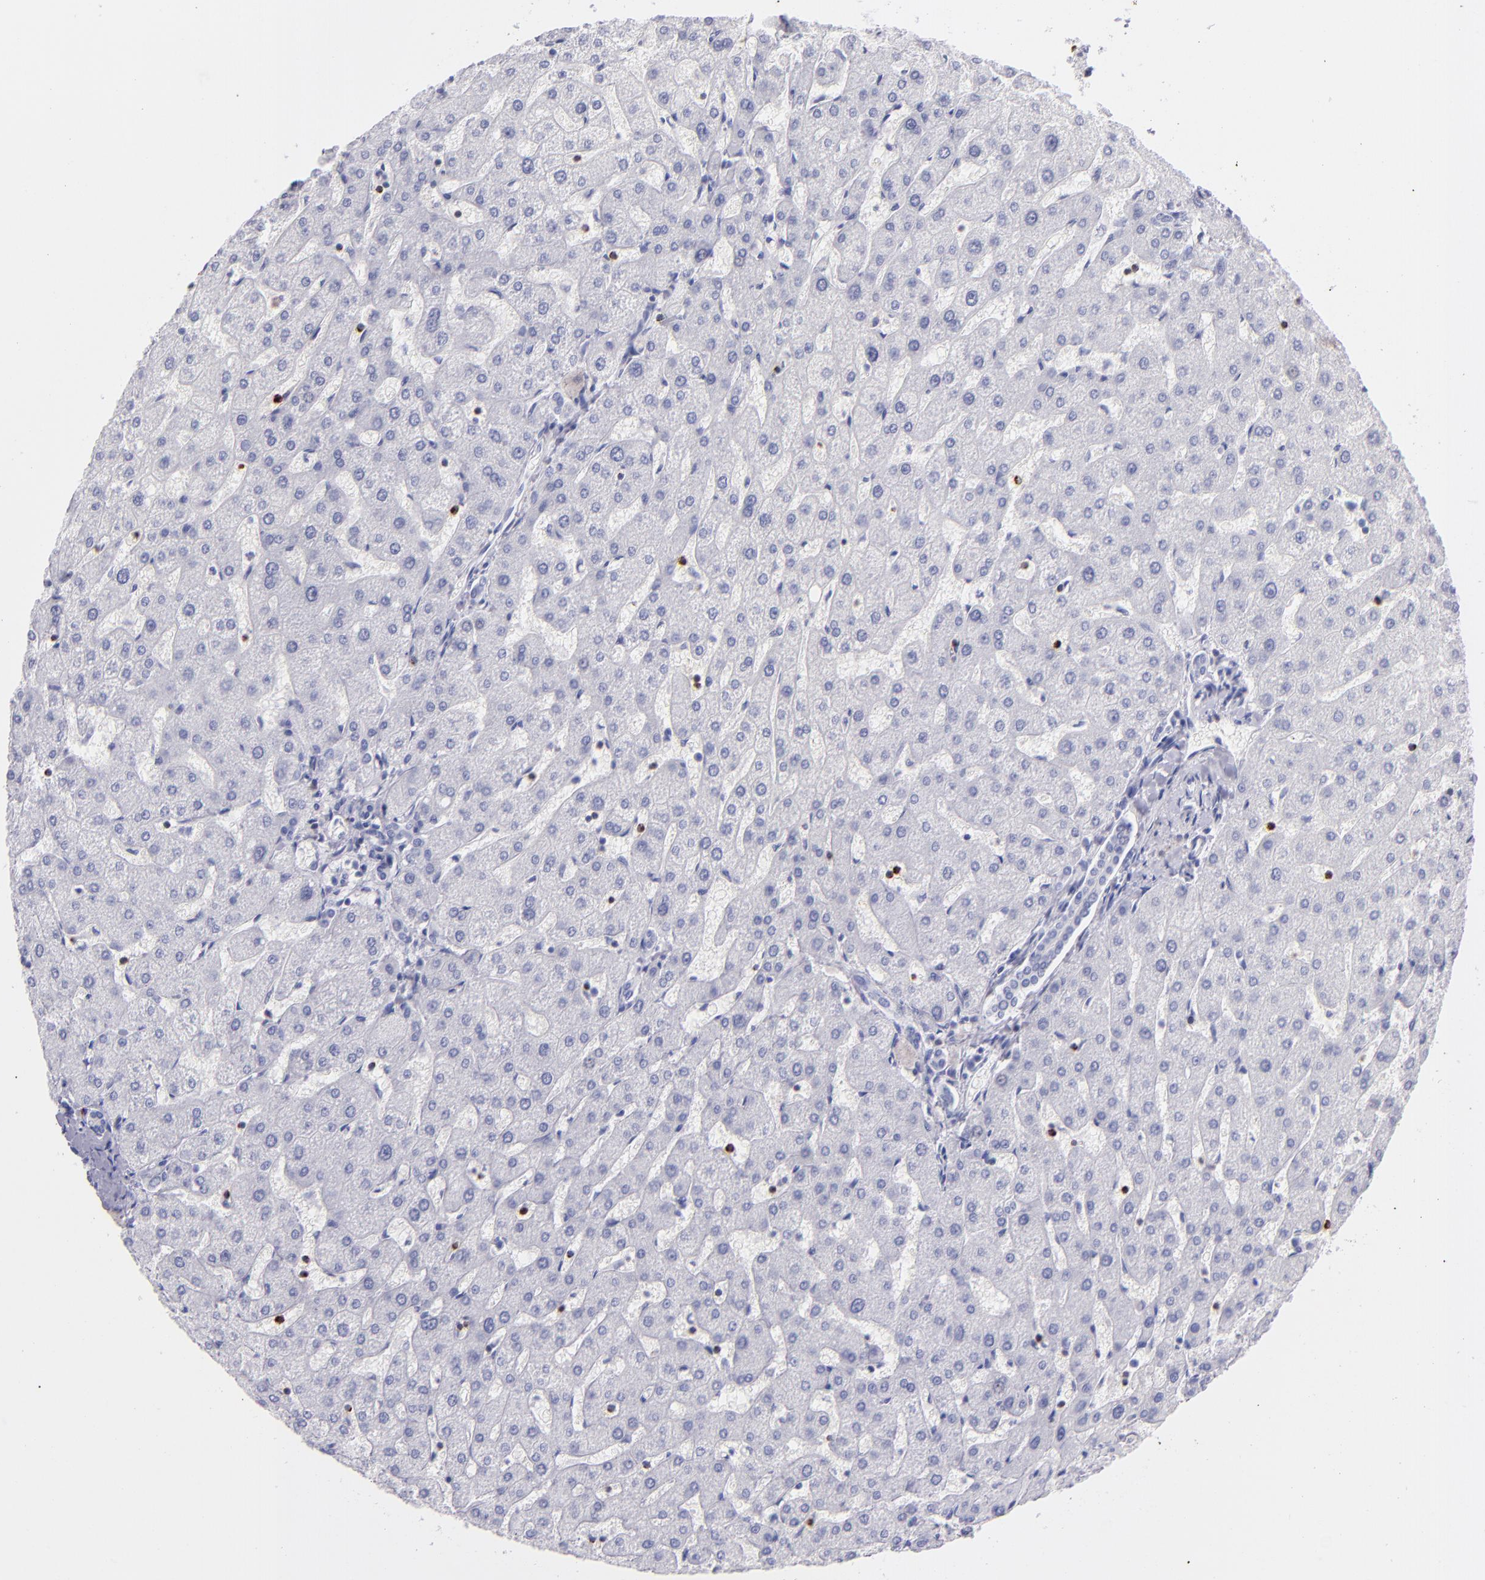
{"staining": {"intensity": "negative", "quantity": "none", "location": "none"}, "tissue": "liver", "cell_type": "Cholangiocytes", "image_type": "normal", "snomed": [{"axis": "morphology", "description": "Normal tissue, NOS"}, {"axis": "topography", "description": "Liver"}], "caption": "This is an immunohistochemistry (IHC) histopathology image of benign human liver. There is no expression in cholangiocytes.", "gene": "PRF1", "patient": {"sex": "male", "age": 67}}